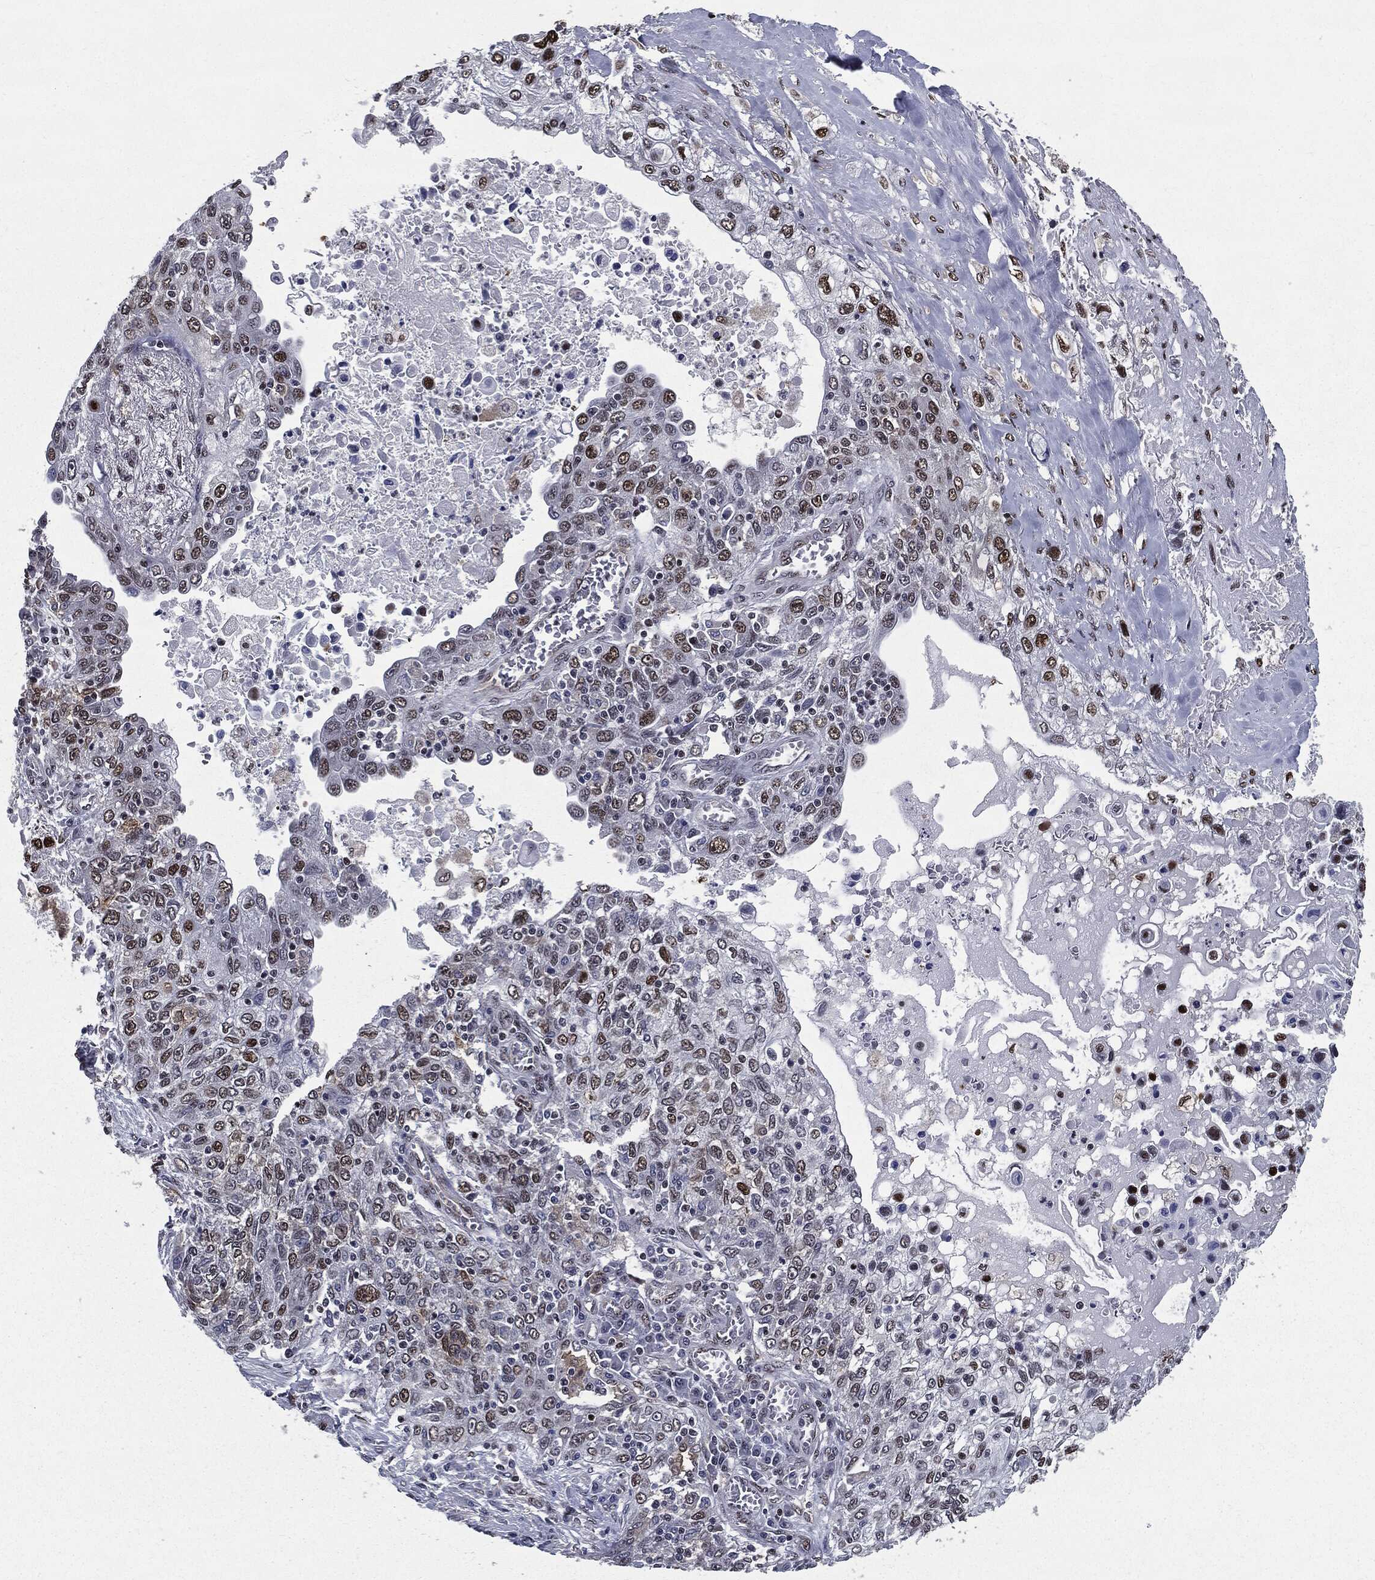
{"staining": {"intensity": "strong", "quantity": "<25%", "location": "nuclear"}, "tissue": "lung cancer", "cell_type": "Tumor cells", "image_type": "cancer", "snomed": [{"axis": "morphology", "description": "Squamous cell carcinoma, NOS"}, {"axis": "topography", "description": "Lung"}], "caption": "Immunohistochemistry (IHC) image of human squamous cell carcinoma (lung) stained for a protein (brown), which demonstrates medium levels of strong nuclear positivity in about <25% of tumor cells.", "gene": "JUN", "patient": {"sex": "female", "age": 69}}